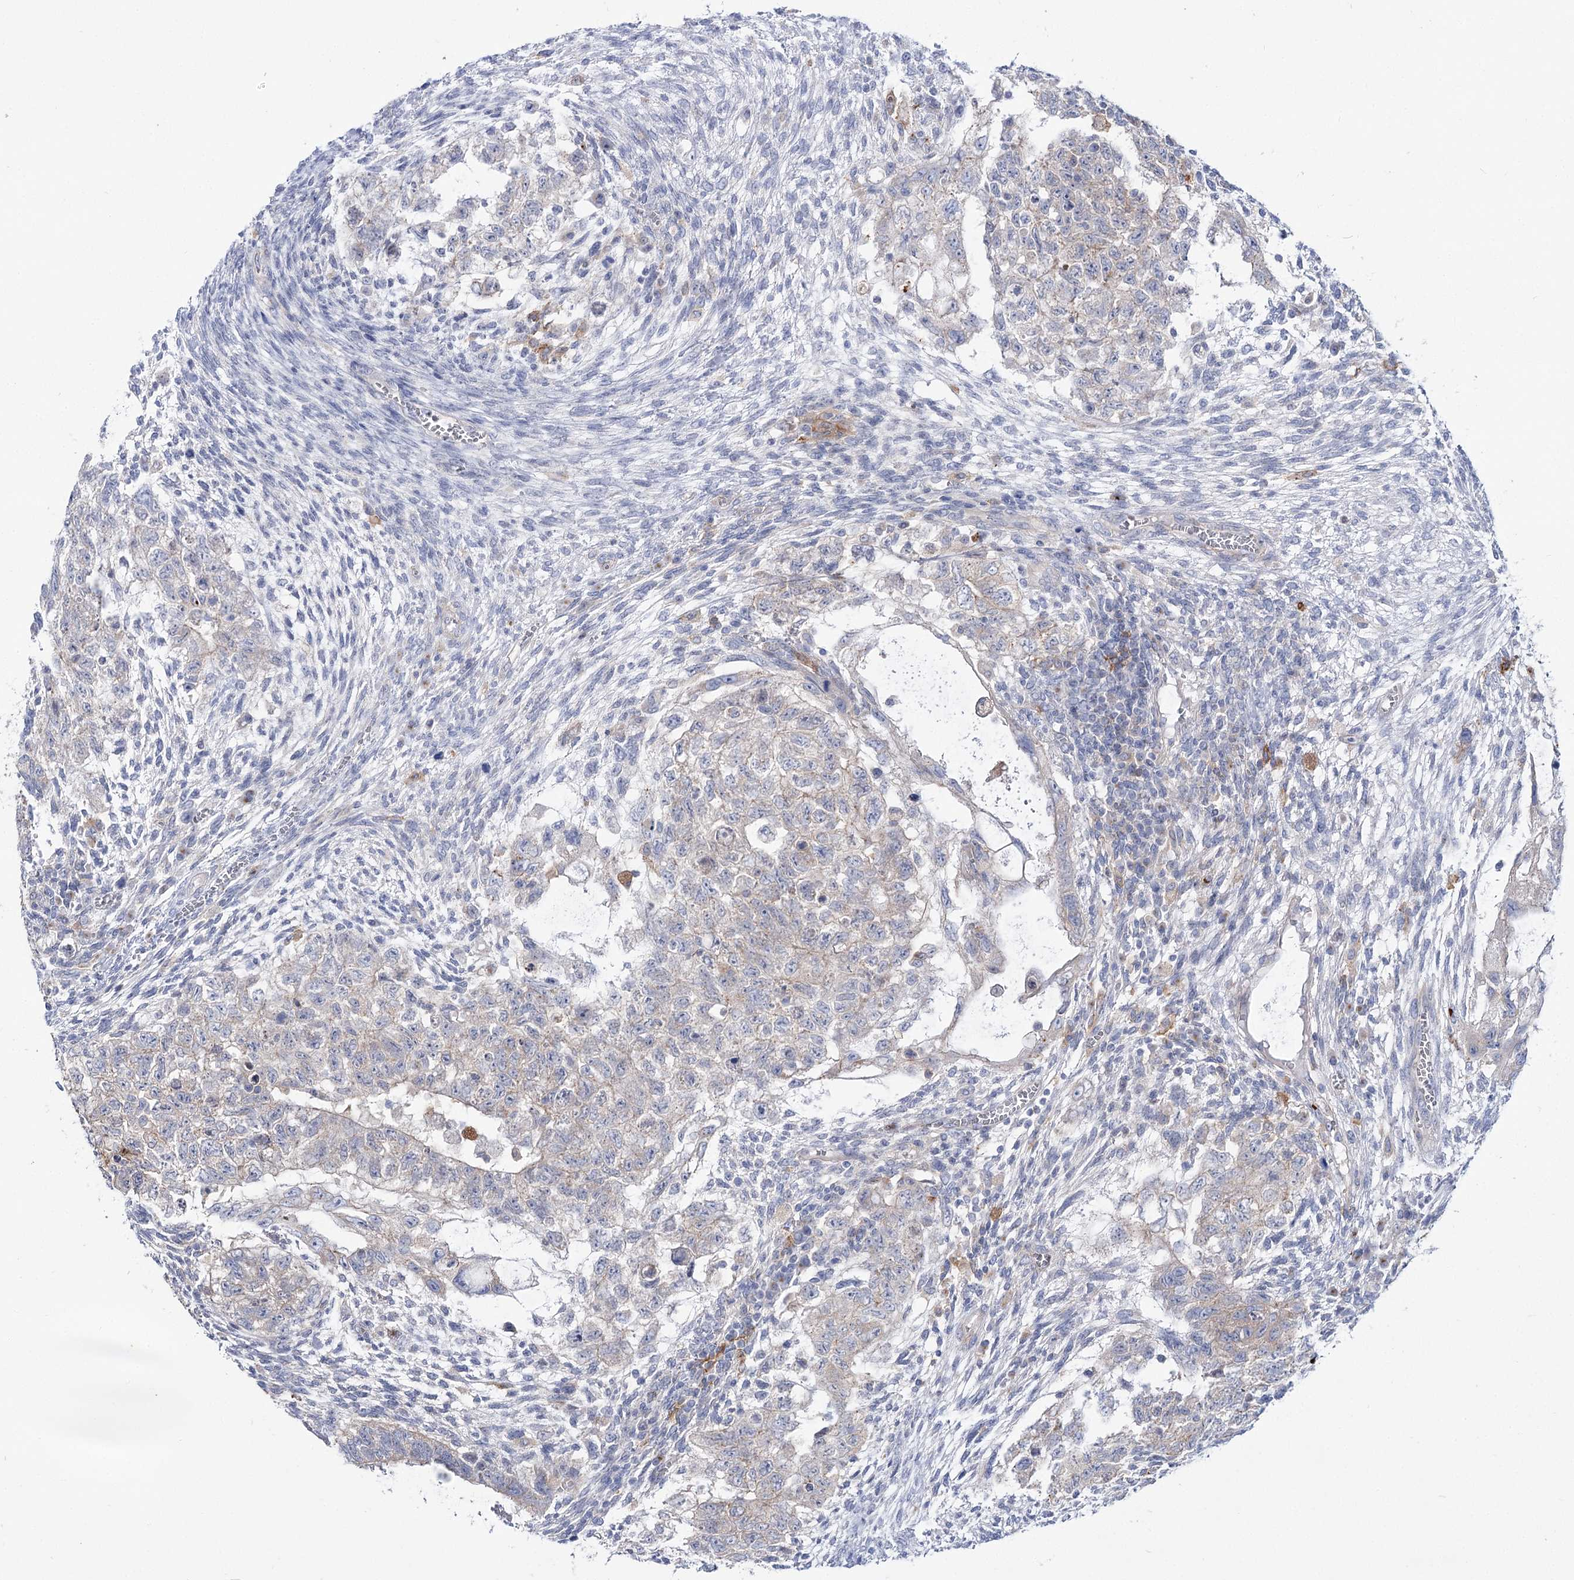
{"staining": {"intensity": "negative", "quantity": "none", "location": "none"}, "tissue": "testis cancer", "cell_type": "Tumor cells", "image_type": "cancer", "snomed": [{"axis": "morphology", "description": "Carcinoma, Embryonal, NOS"}, {"axis": "topography", "description": "Testis"}], "caption": "Tumor cells show no significant protein staining in testis embryonal carcinoma.", "gene": "SUOX", "patient": {"sex": "male", "age": 37}}